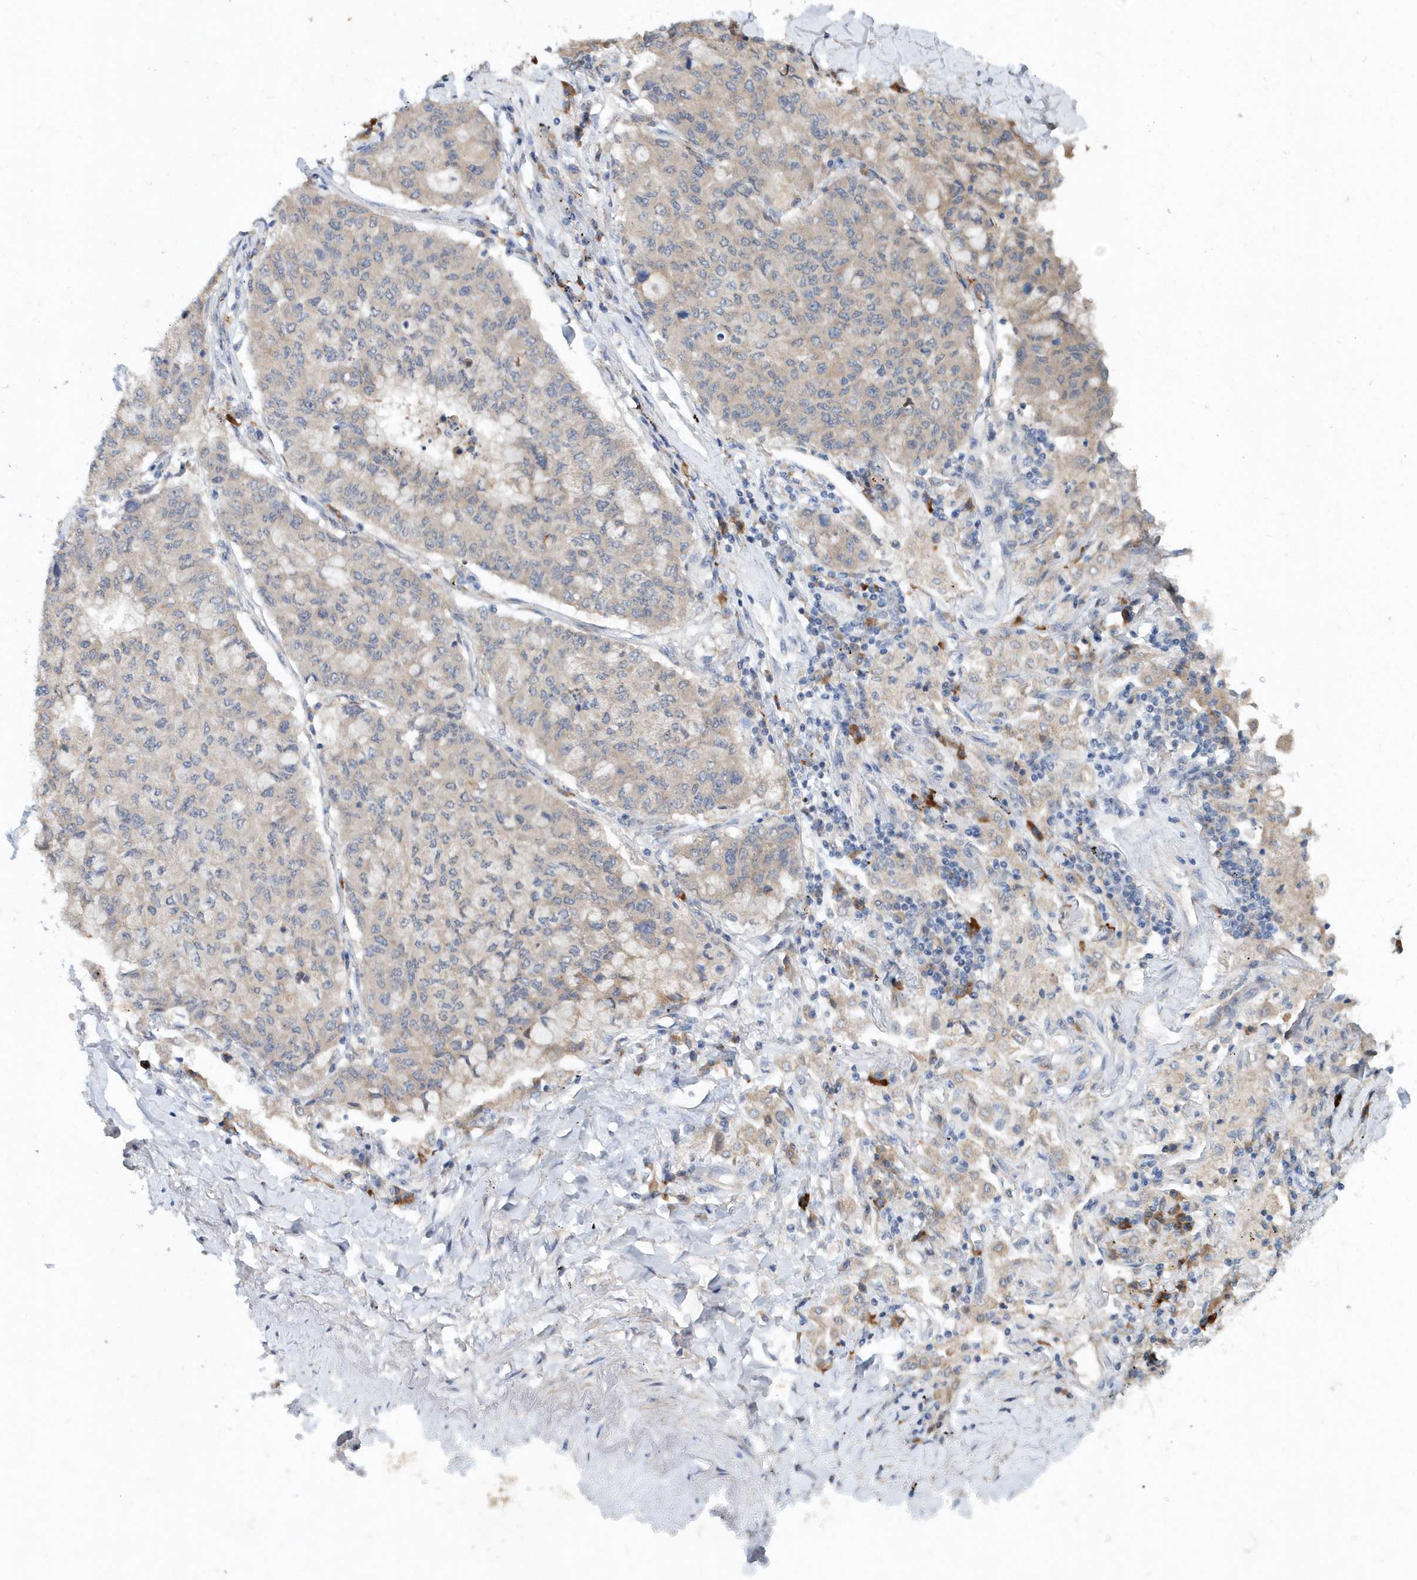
{"staining": {"intensity": "weak", "quantity": "<25%", "location": "cytoplasmic/membranous"}, "tissue": "lung cancer", "cell_type": "Tumor cells", "image_type": "cancer", "snomed": [{"axis": "morphology", "description": "Squamous cell carcinoma, NOS"}, {"axis": "topography", "description": "Lung"}], "caption": "Immunohistochemistry (IHC) photomicrograph of human squamous cell carcinoma (lung) stained for a protein (brown), which shows no positivity in tumor cells.", "gene": "PFN2", "patient": {"sex": "male", "age": 74}}